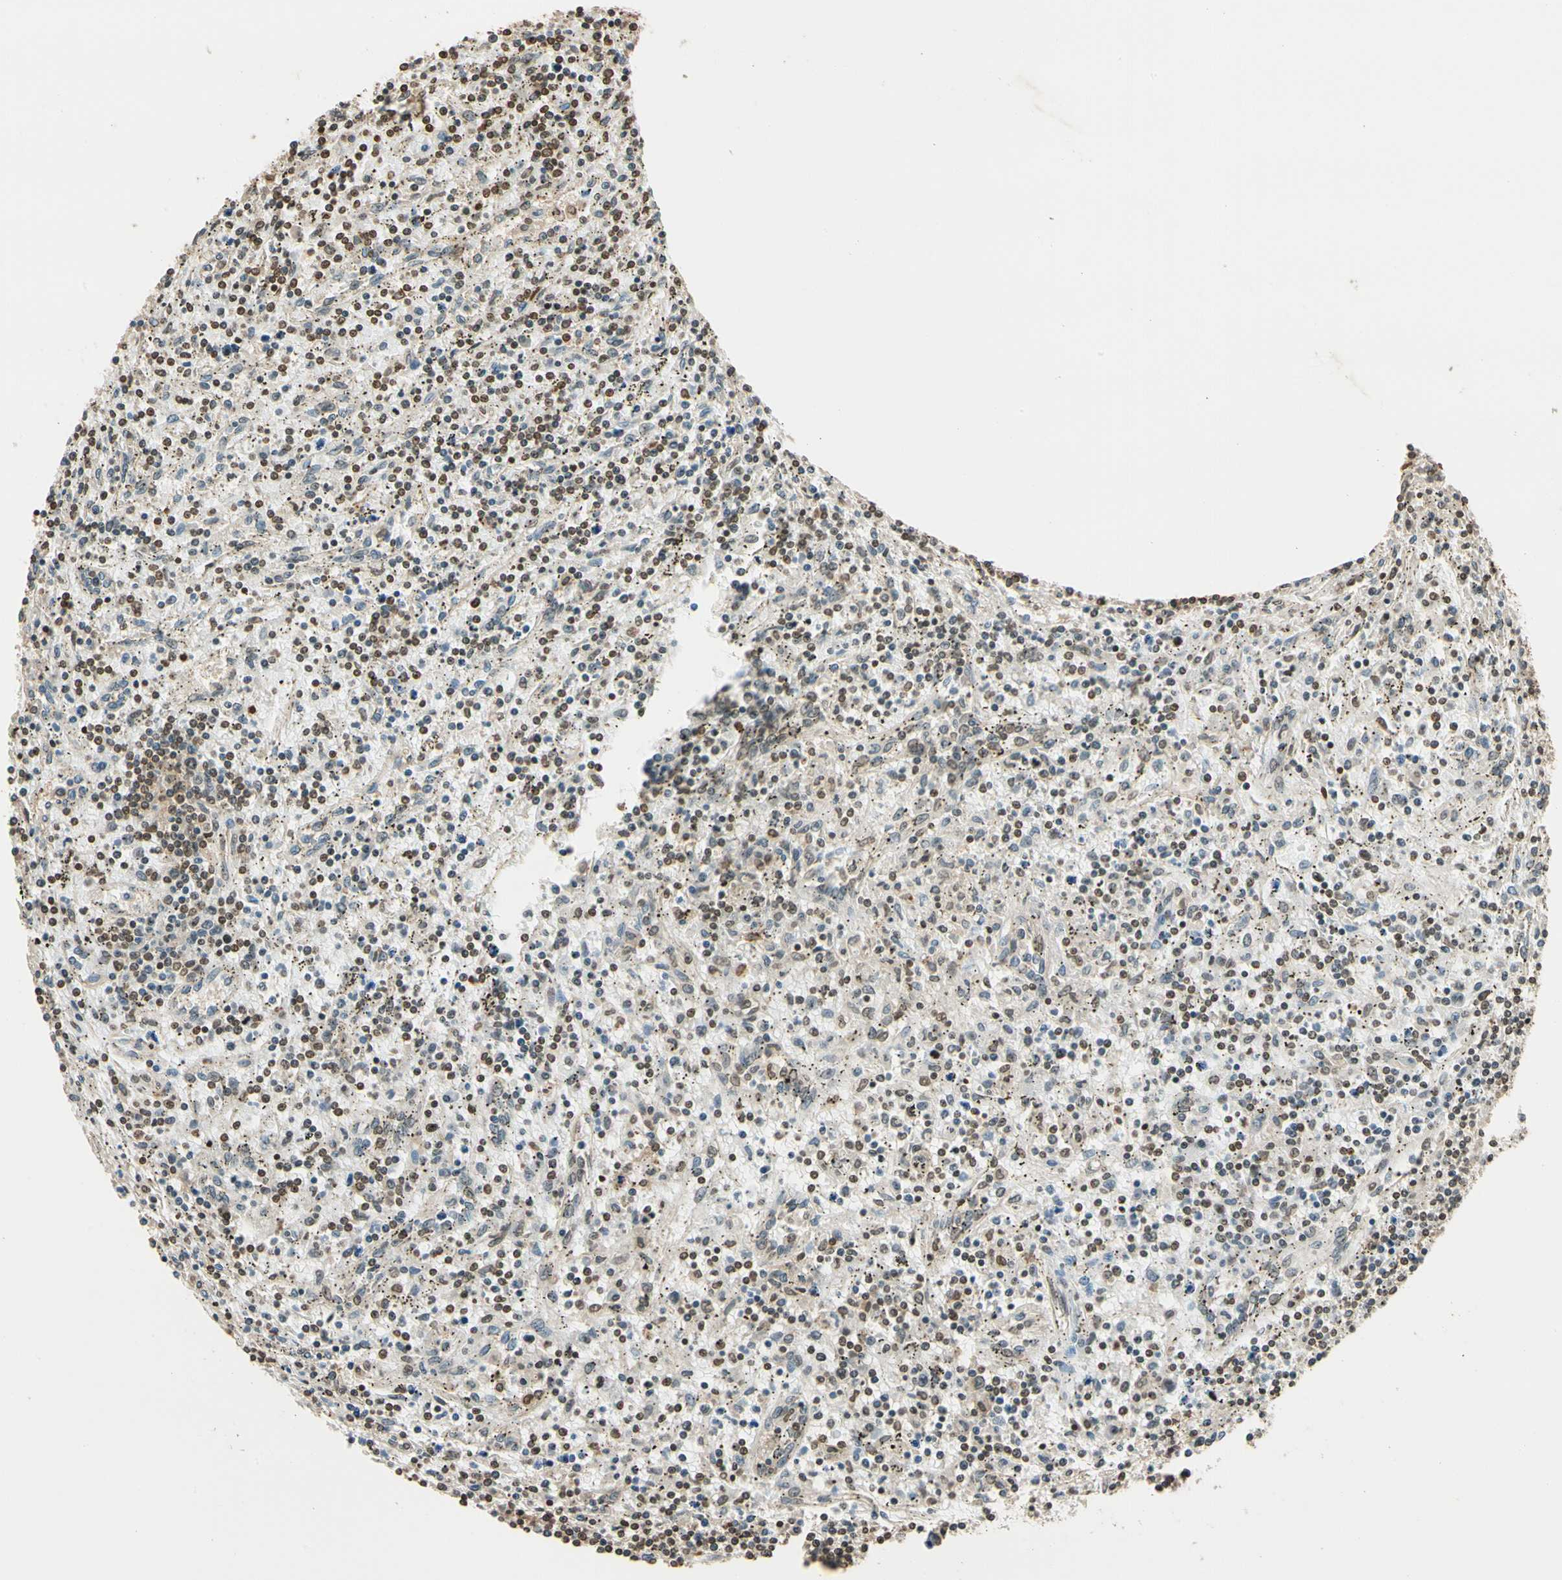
{"staining": {"intensity": "moderate", "quantity": ">75%", "location": "nuclear"}, "tissue": "lymphoma", "cell_type": "Tumor cells", "image_type": "cancer", "snomed": [{"axis": "morphology", "description": "Malignant lymphoma, non-Hodgkin's type, Low grade"}, {"axis": "topography", "description": "Spleen"}], "caption": "A high-resolution photomicrograph shows IHC staining of malignant lymphoma, non-Hodgkin's type (low-grade), which shows moderate nuclear staining in about >75% of tumor cells. (DAB (3,3'-diaminobenzidine) IHC with brightfield microscopy, high magnification).", "gene": "FER", "patient": {"sex": "male", "age": 76}}